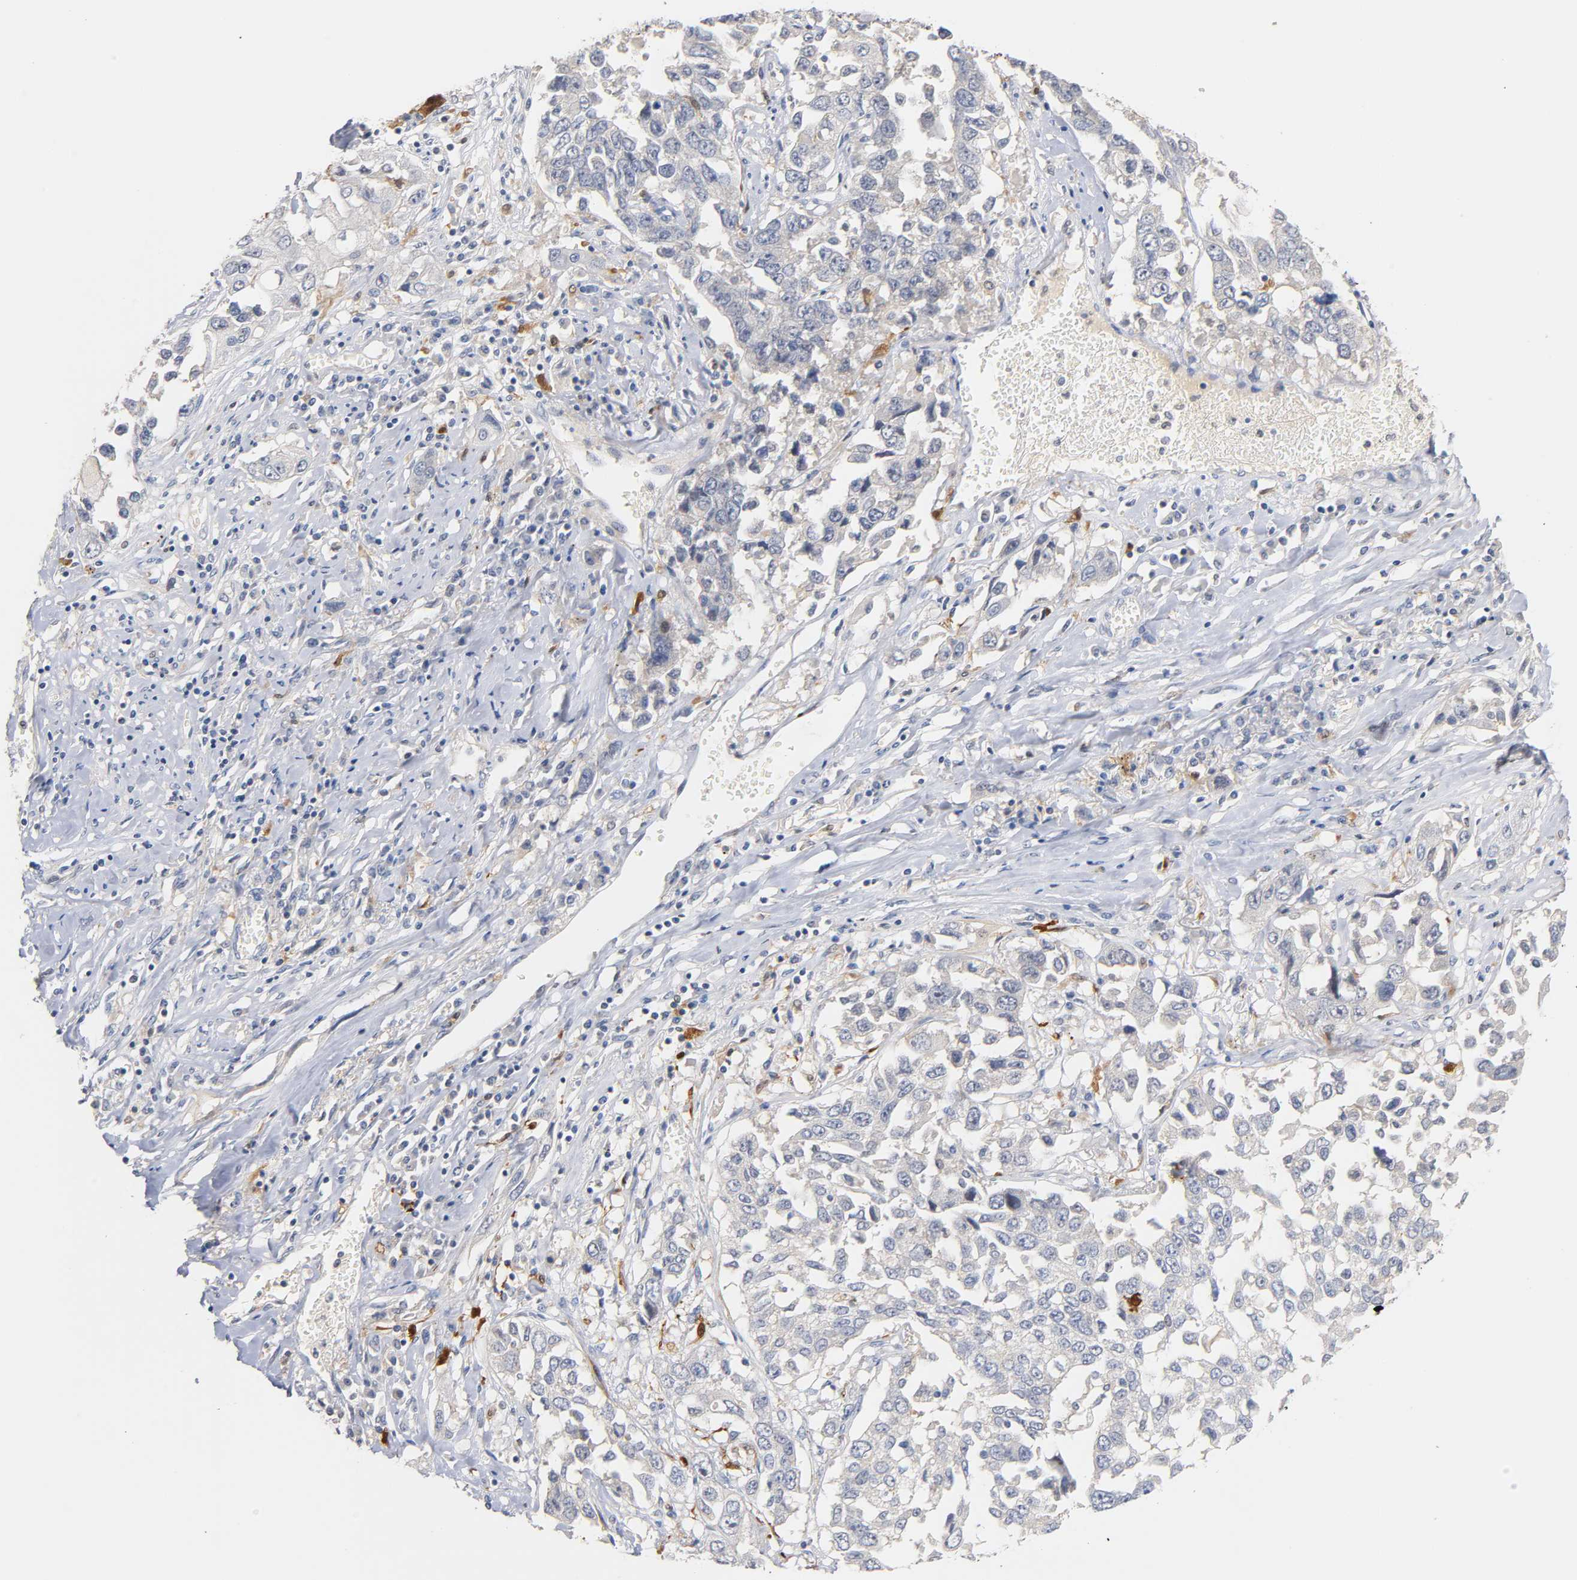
{"staining": {"intensity": "negative", "quantity": "none", "location": "none"}, "tissue": "lung cancer", "cell_type": "Tumor cells", "image_type": "cancer", "snomed": [{"axis": "morphology", "description": "Squamous cell carcinoma, NOS"}, {"axis": "topography", "description": "Lung"}], "caption": "A histopathology image of lung cancer (squamous cell carcinoma) stained for a protein exhibits no brown staining in tumor cells.", "gene": "IL18", "patient": {"sex": "male", "age": 71}}